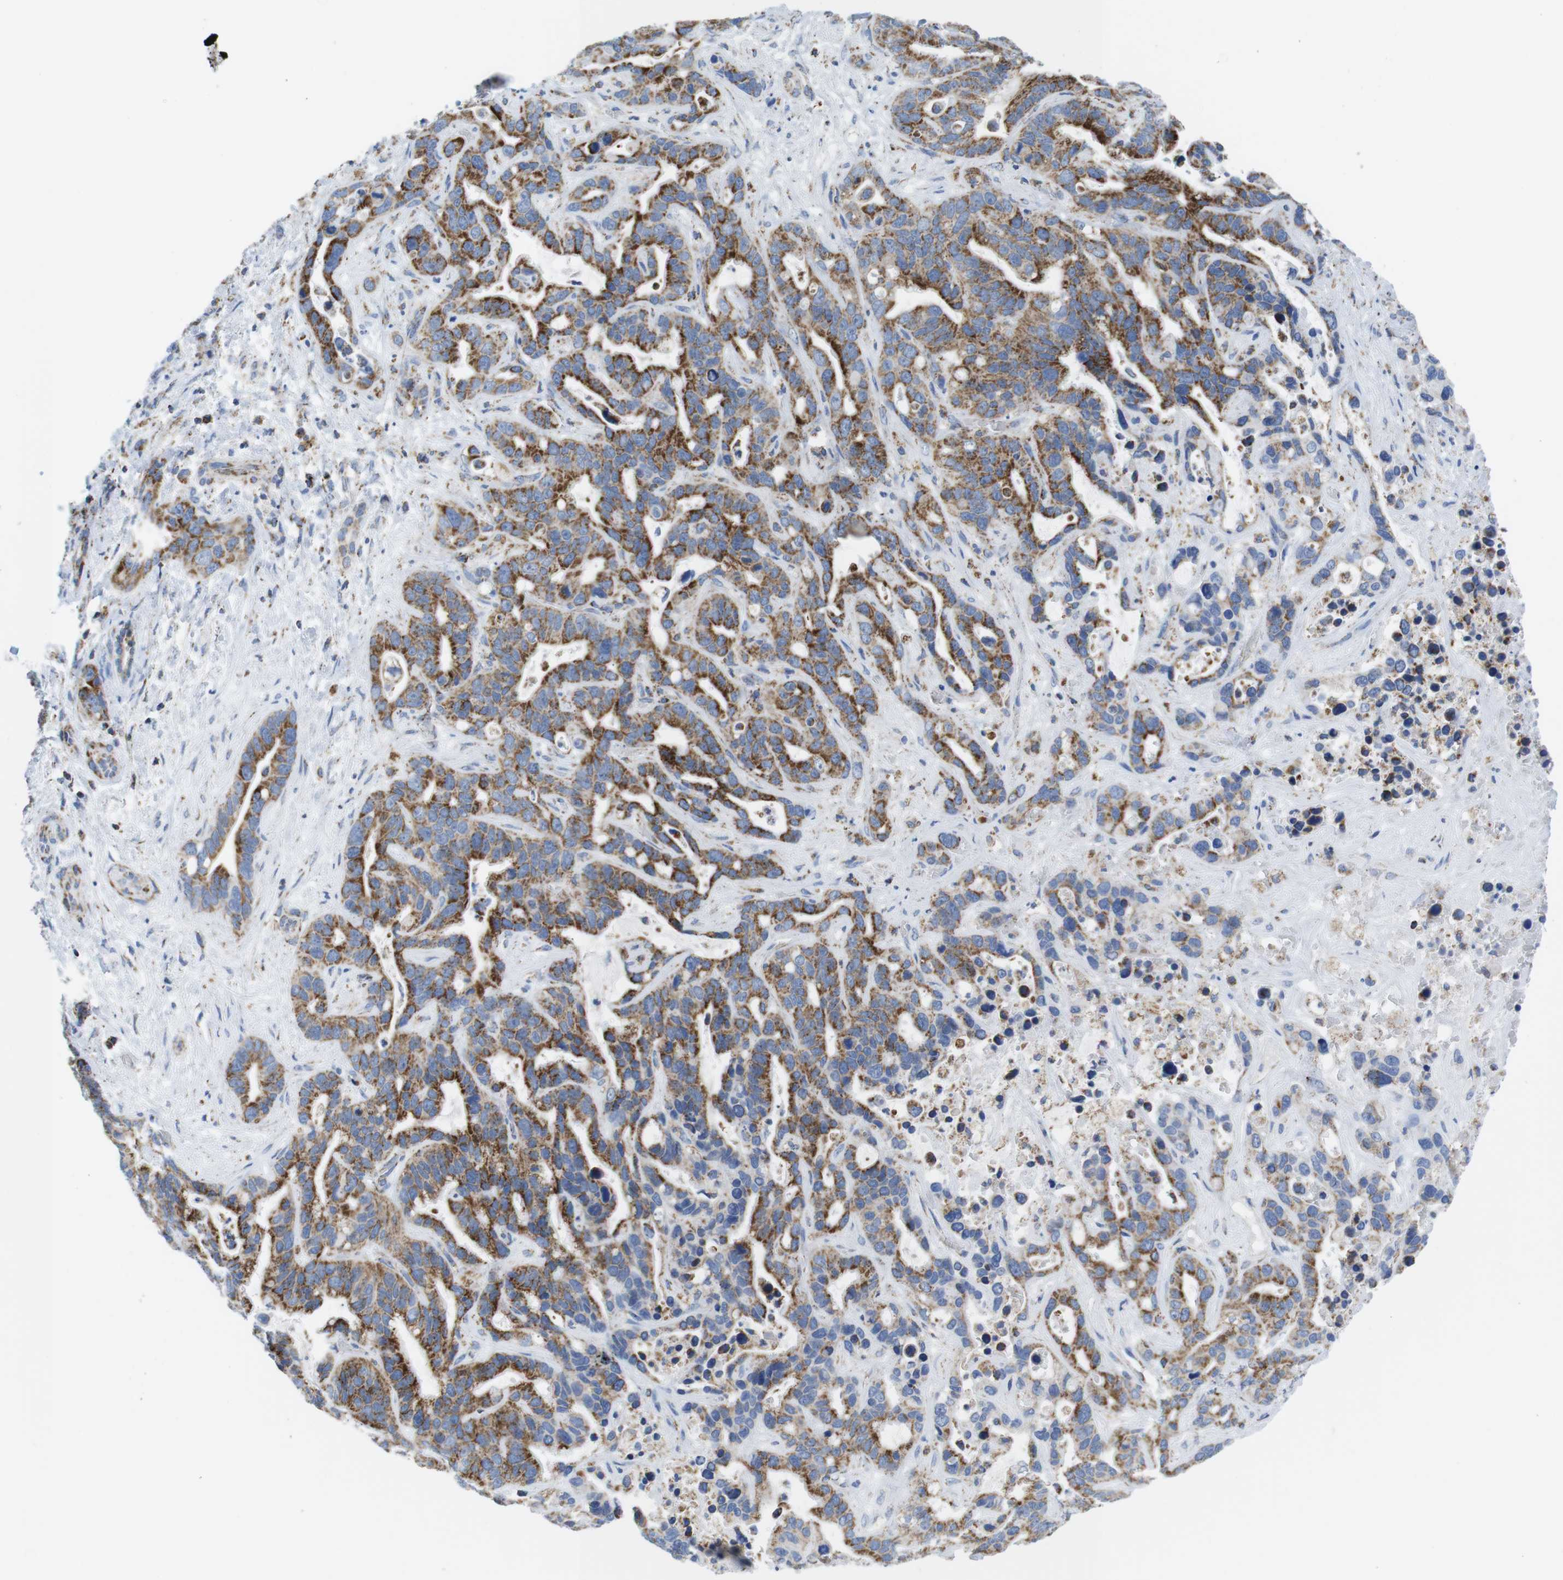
{"staining": {"intensity": "moderate", "quantity": ">75%", "location": "cytoplasmic/membranous"}, "tissue": "liver cancer", "cell_type": "Tumor cells", "image_type": "cancer", "snomed": [{"axis": "morphology", "description": "Cholangiocarcinoma"}, {"axis": "topography", "description": "Liver"}], "caption": "Immunohistochemistry (IHC) of human liver cancer (cholangiocarcinoma) displays medium levels of moderate cytoplasmic/membranous staining in approximately >75% of tumor cells.", "gene": "ATP5PO", "patient": {"sex": "female", "age": 65}}